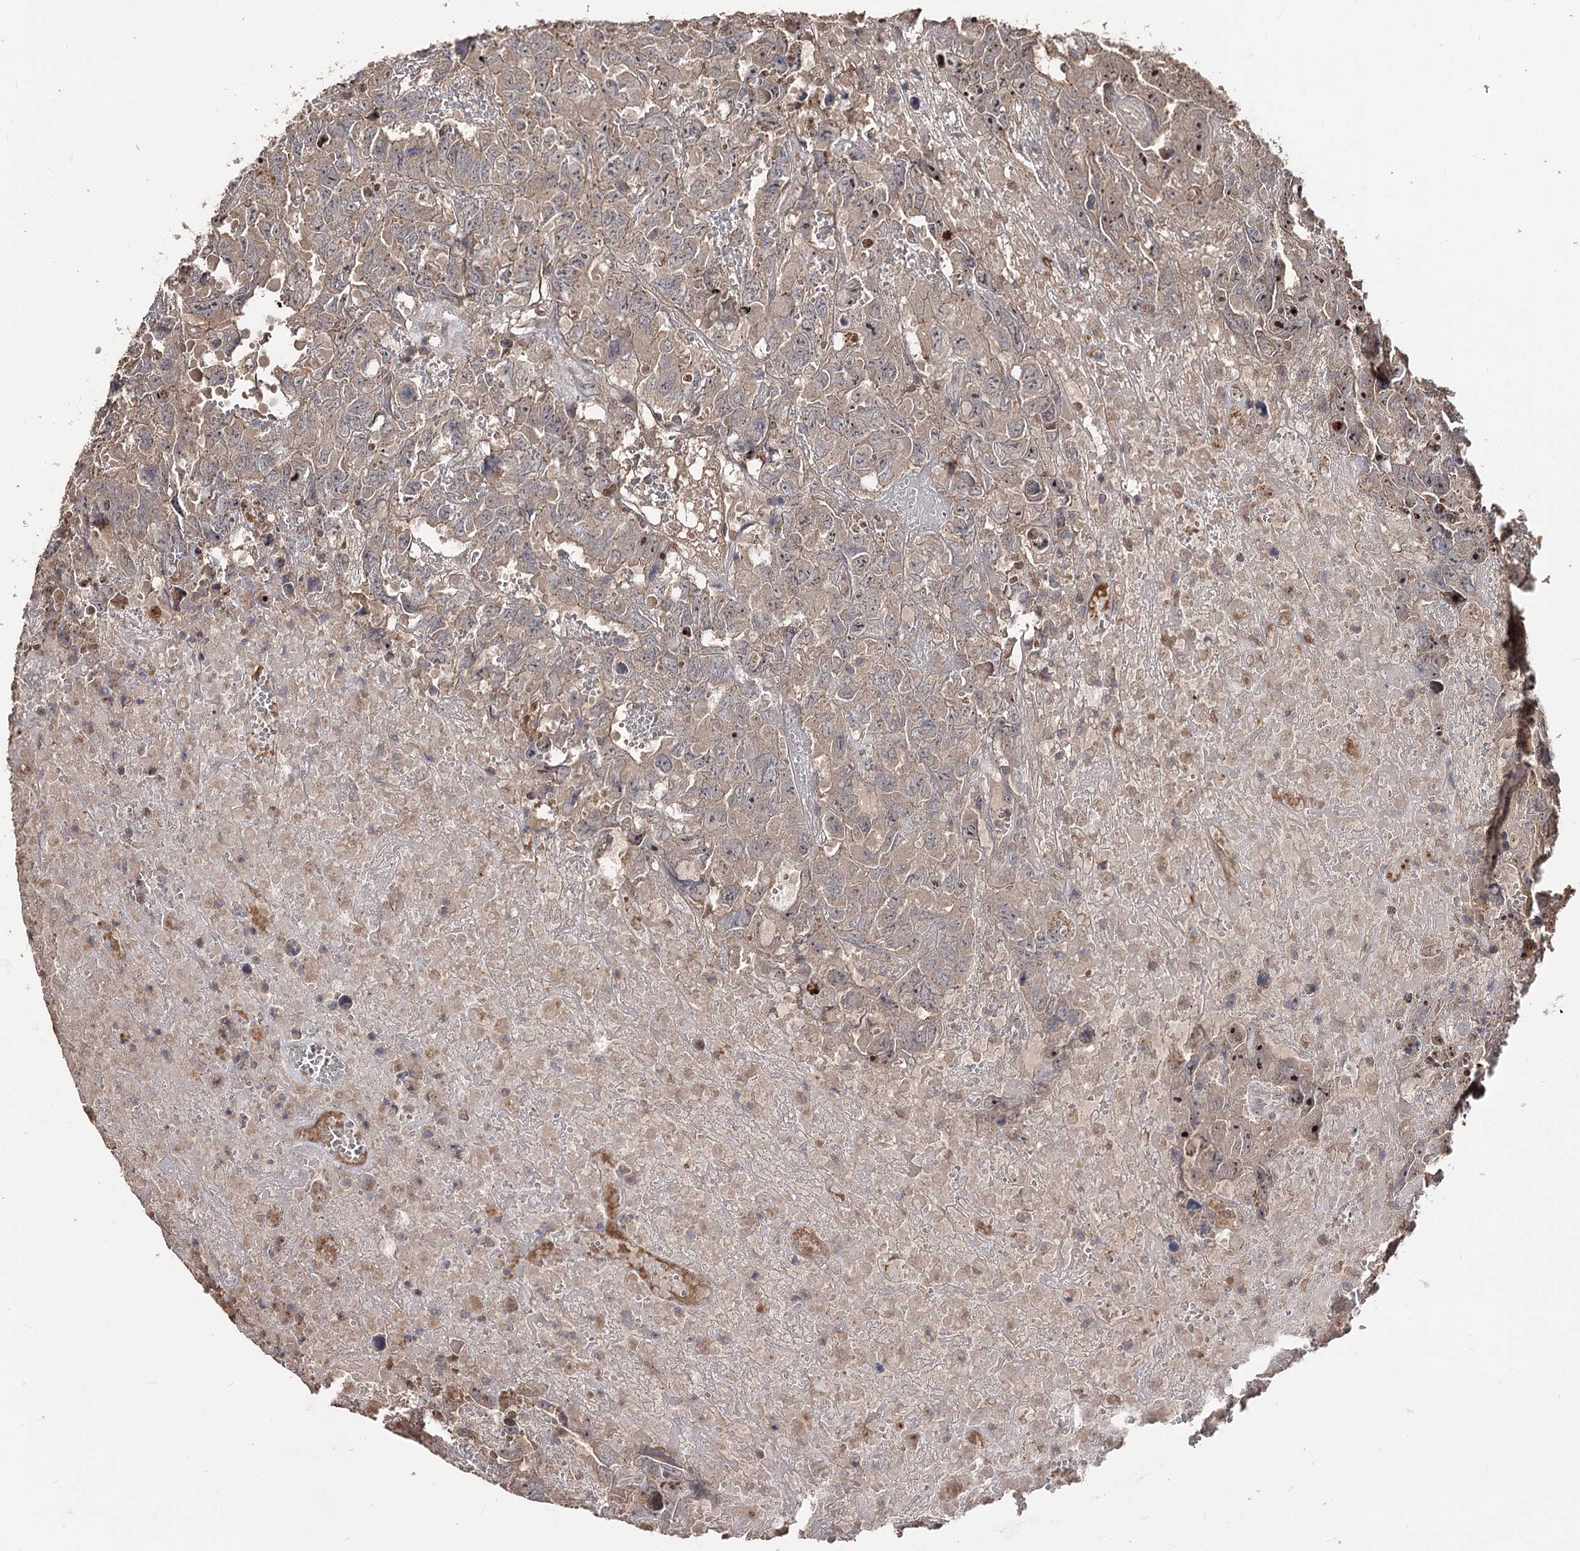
{"staining": {"intensity": "moderate", "quantity": "<25%", "location": "nuclear"}, "tissue": "testis cancer", "cell_type": "Tumor cells", "image_type": "cancer", "snomed": [{"axis": "morphology", "description": "Carcinoma, Embryonal, NOS"}, {"axis": "topography", "description": "Testis"}], "caption": "IHC (DAB) staining of testis cancer displays moderate nuclear protein expression in about <25% of tumor cells.", "gene": "FAM53B", "patient": {"sex": "male", "age": 45}}